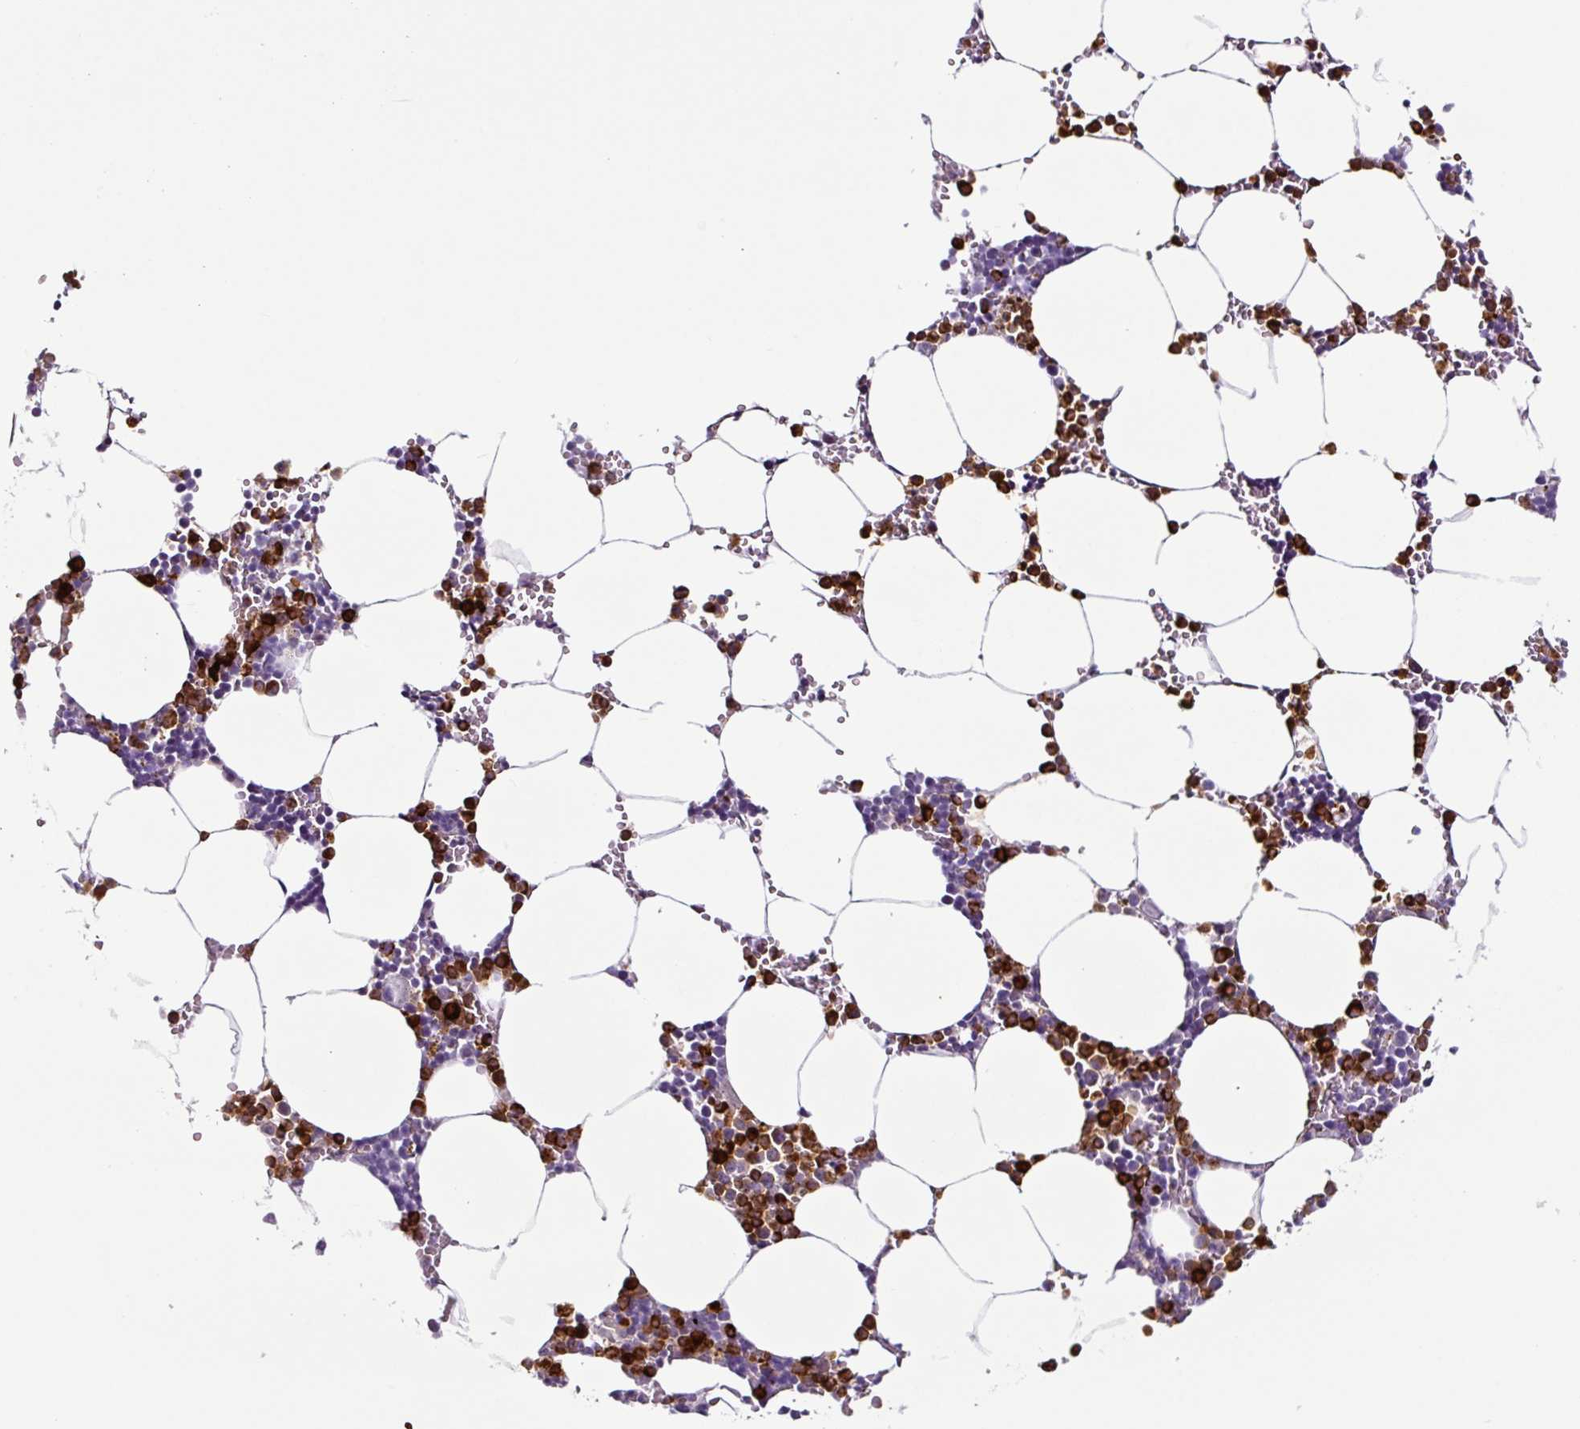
{"staining": {"intensity": "strong", "quantity": "25%-75%", "location": "cytoplasmic/membranous"}, "tissue": "bone marrow", "cell_type": "Hematopoietic cells", "image_type": "normal", "snomed": [{"axis": "morphology", "description": "Normal tissue, NOS"}, {"axis": "topography", "description": "Bone marrow"}], "caption": "Unremarkable bone marrow displays strong cytoplasmic/membranous positivity in approximately 25%-75% of hematopoietic cells.", "gene": "TMEM178A", "patient": {"sex": "male", "age": 70}}